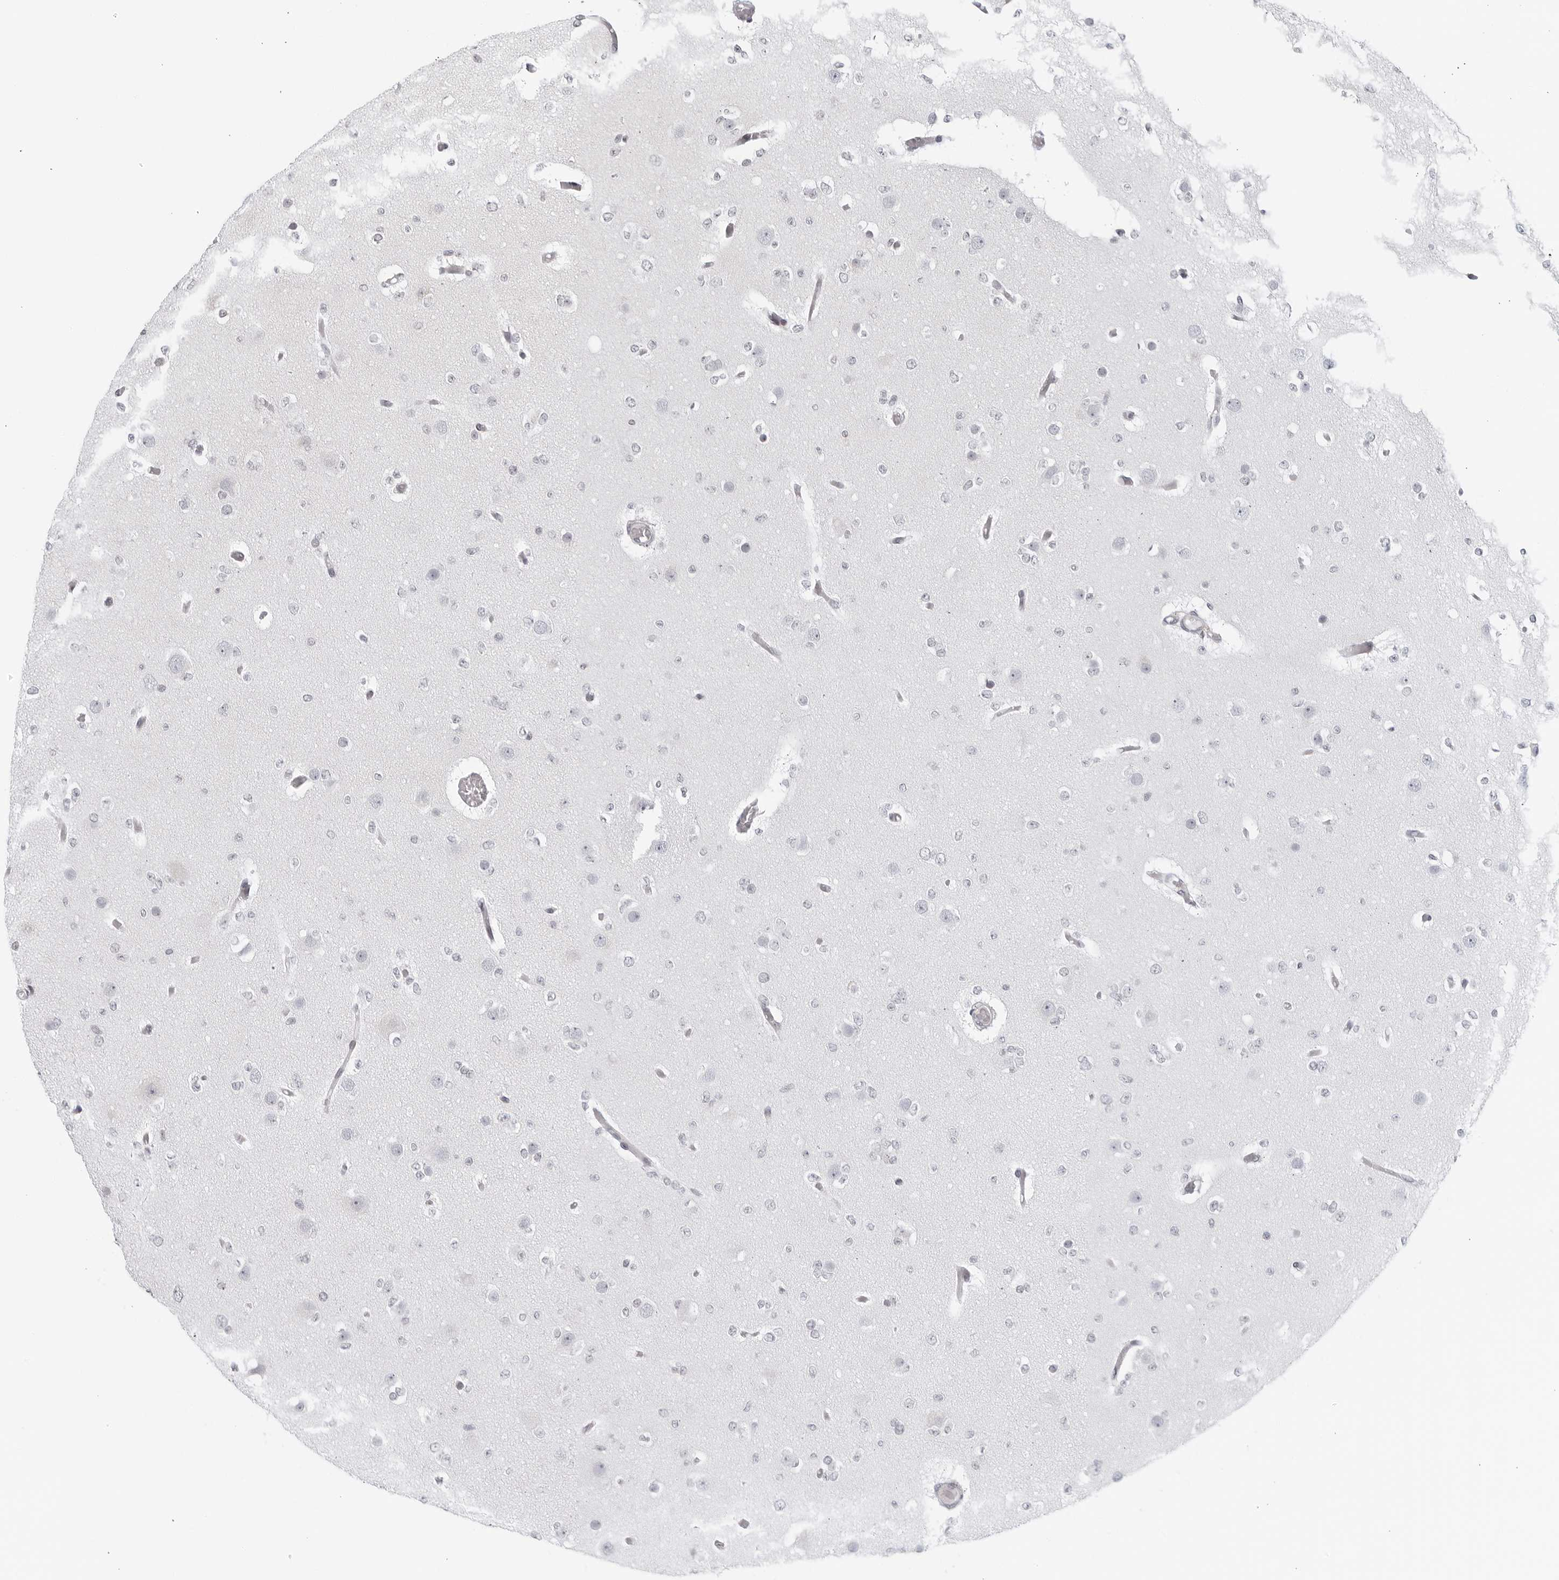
{"staining": {"intensity": "negative", "quantity": "none", "location": "none"}, "tissue": "glioma", "cell_type": "Tumor cells", "image_type": "cancer", "snomed": [{"axis": "morphology", "description": "Glioma, malignant, Low grade"}, {"axis": "topography", "description": "Brain"}], "caption": "IHC micrograph of neoplastic tissue: glioma stained with DAB (3,3'-diaminobenzidine) shows no significant protein staining in tumor cells.", "gene": "RAB11FIP3", "patient": {"sex": "female", "age": 22}}